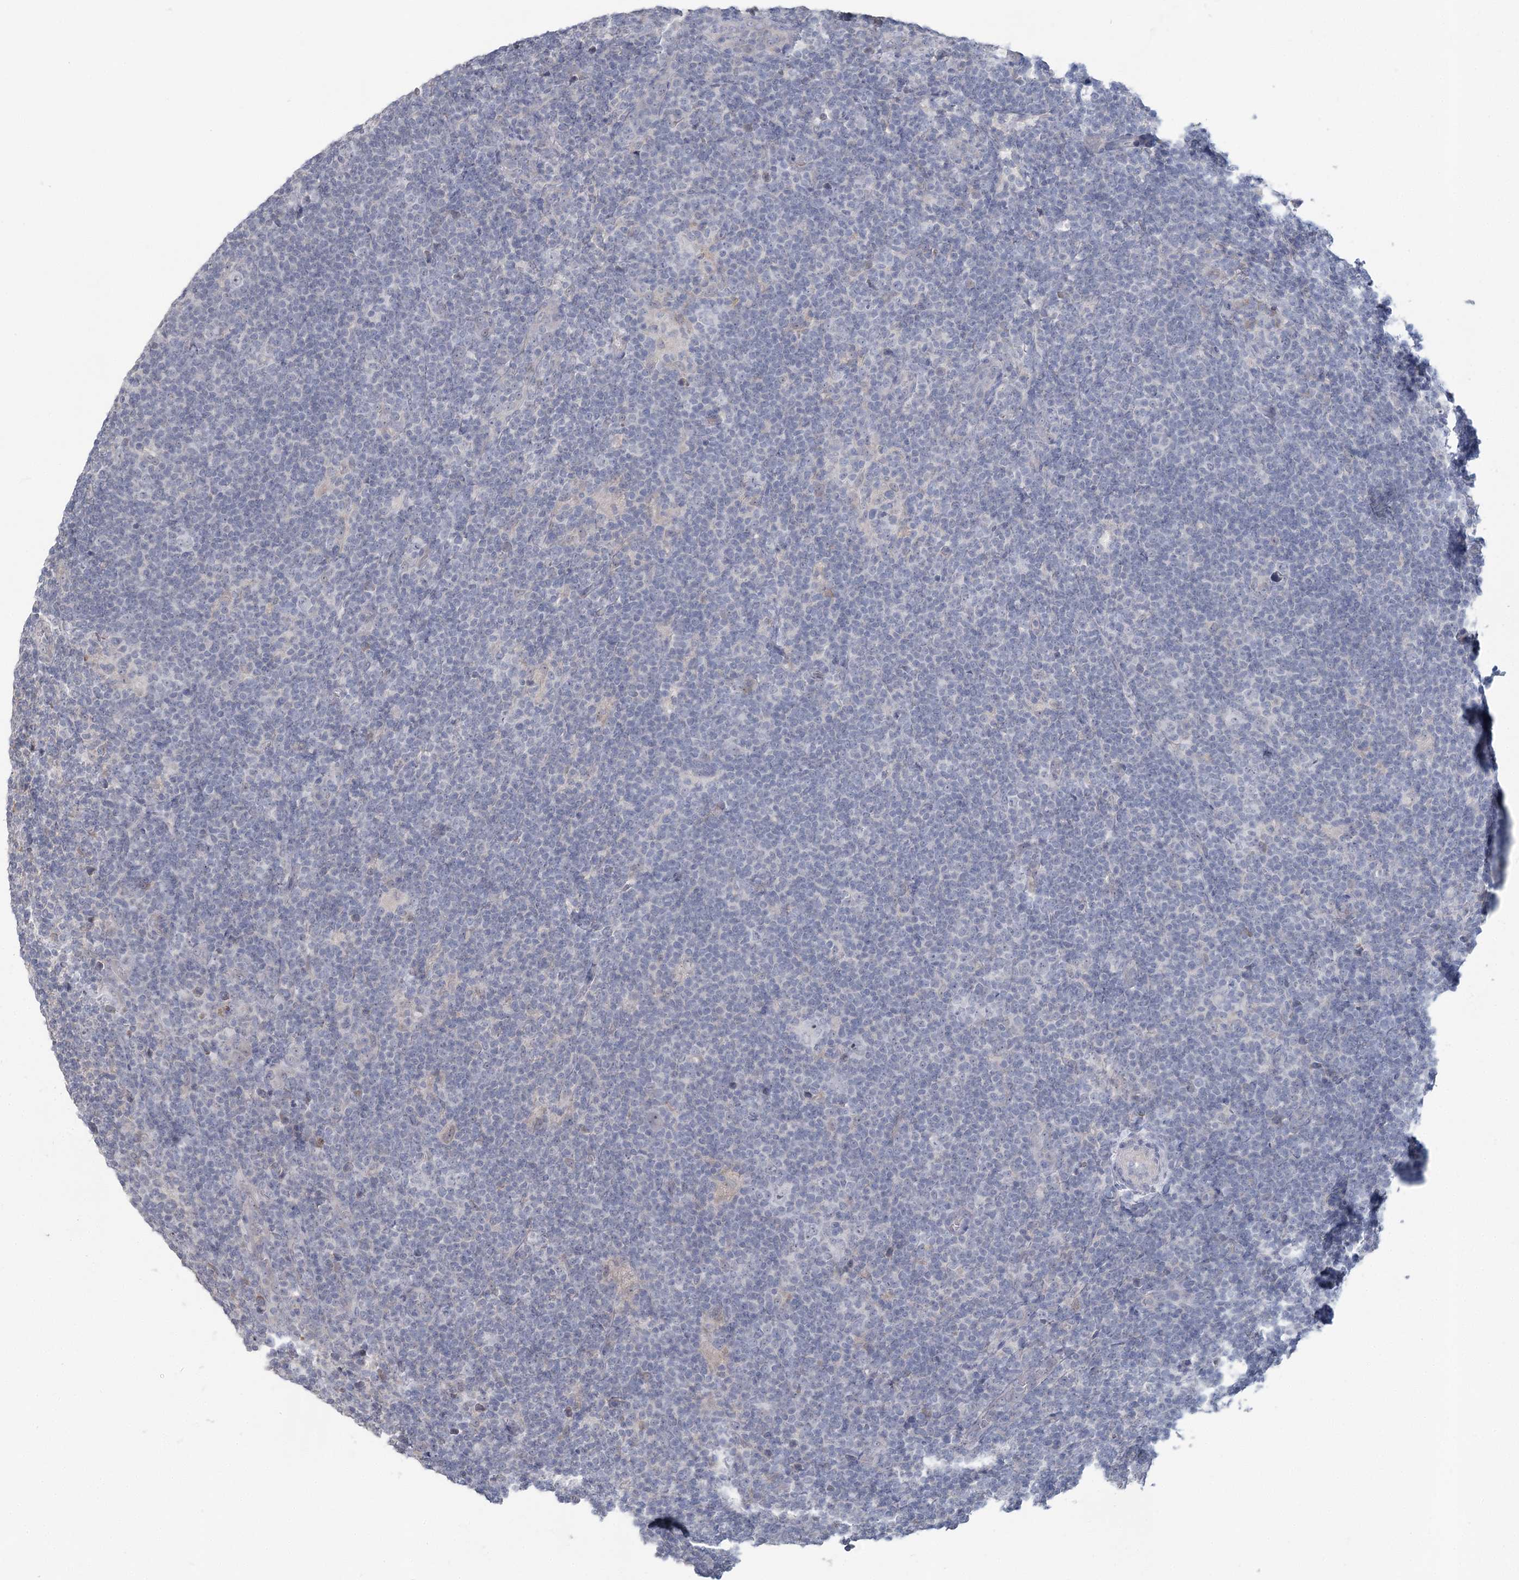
{"staining": {"intensity": "negative", "quantity": "none", "location": "none"}, "tissue": "lymphoma", "cell_type": "Tumor cells", "image_type": "cancer", "snomed": [{"axis": "morphology", "description": "Hodgkin's disease, NOS"}, {"axis": "topography", "description": "Lymph node"}], "caption": "High power microscopy histopathology image of an immunohistochemistry micrograph of lymphoma, revealing no significant expression in tumor cells. (Brightfield microscopy of DAB (3,3'-diaminobenzidine) immunohistochemistry (IHC) at high magnification).", "gene": "SLC9A3", "patient": {"sex": "female", "age": 57}}